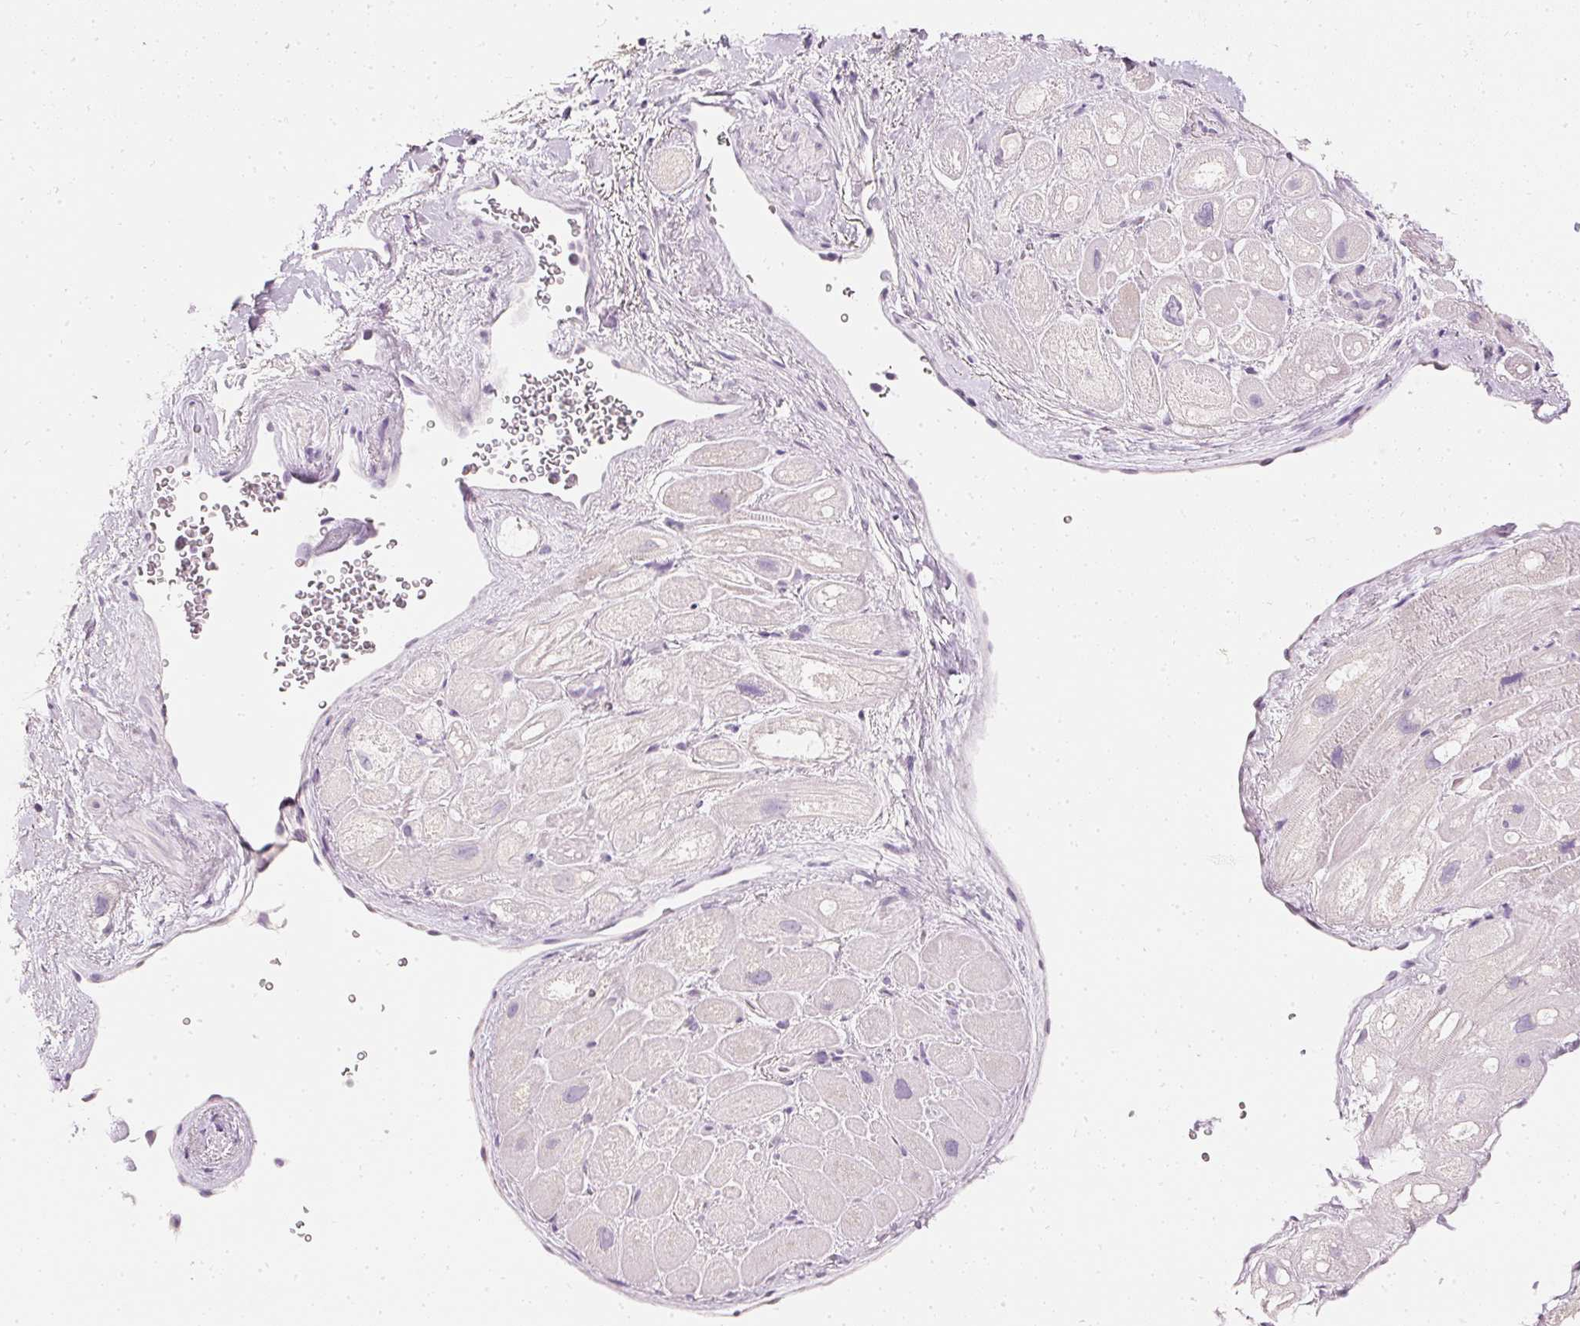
{"staining": {"intensity": "negative", "quantity": "none", "location": "none"}, "tissue": "heart muscle", "cell_type": "Cardiomyocytes", "image_type": "normal", "snomed": [{"axis": "morphology", "description": "Normal tissue, NOS"}, {"axis": "topography", "description": "Heart"}], "caption": "IHC micrograph of unremarkable heart muscle: human heart muscle stained with DAB demonstrates no significant protein expression in cardiomyocytes.", "gene": "ELAVL3", "patient": {"sex": "male", "age": 49}}